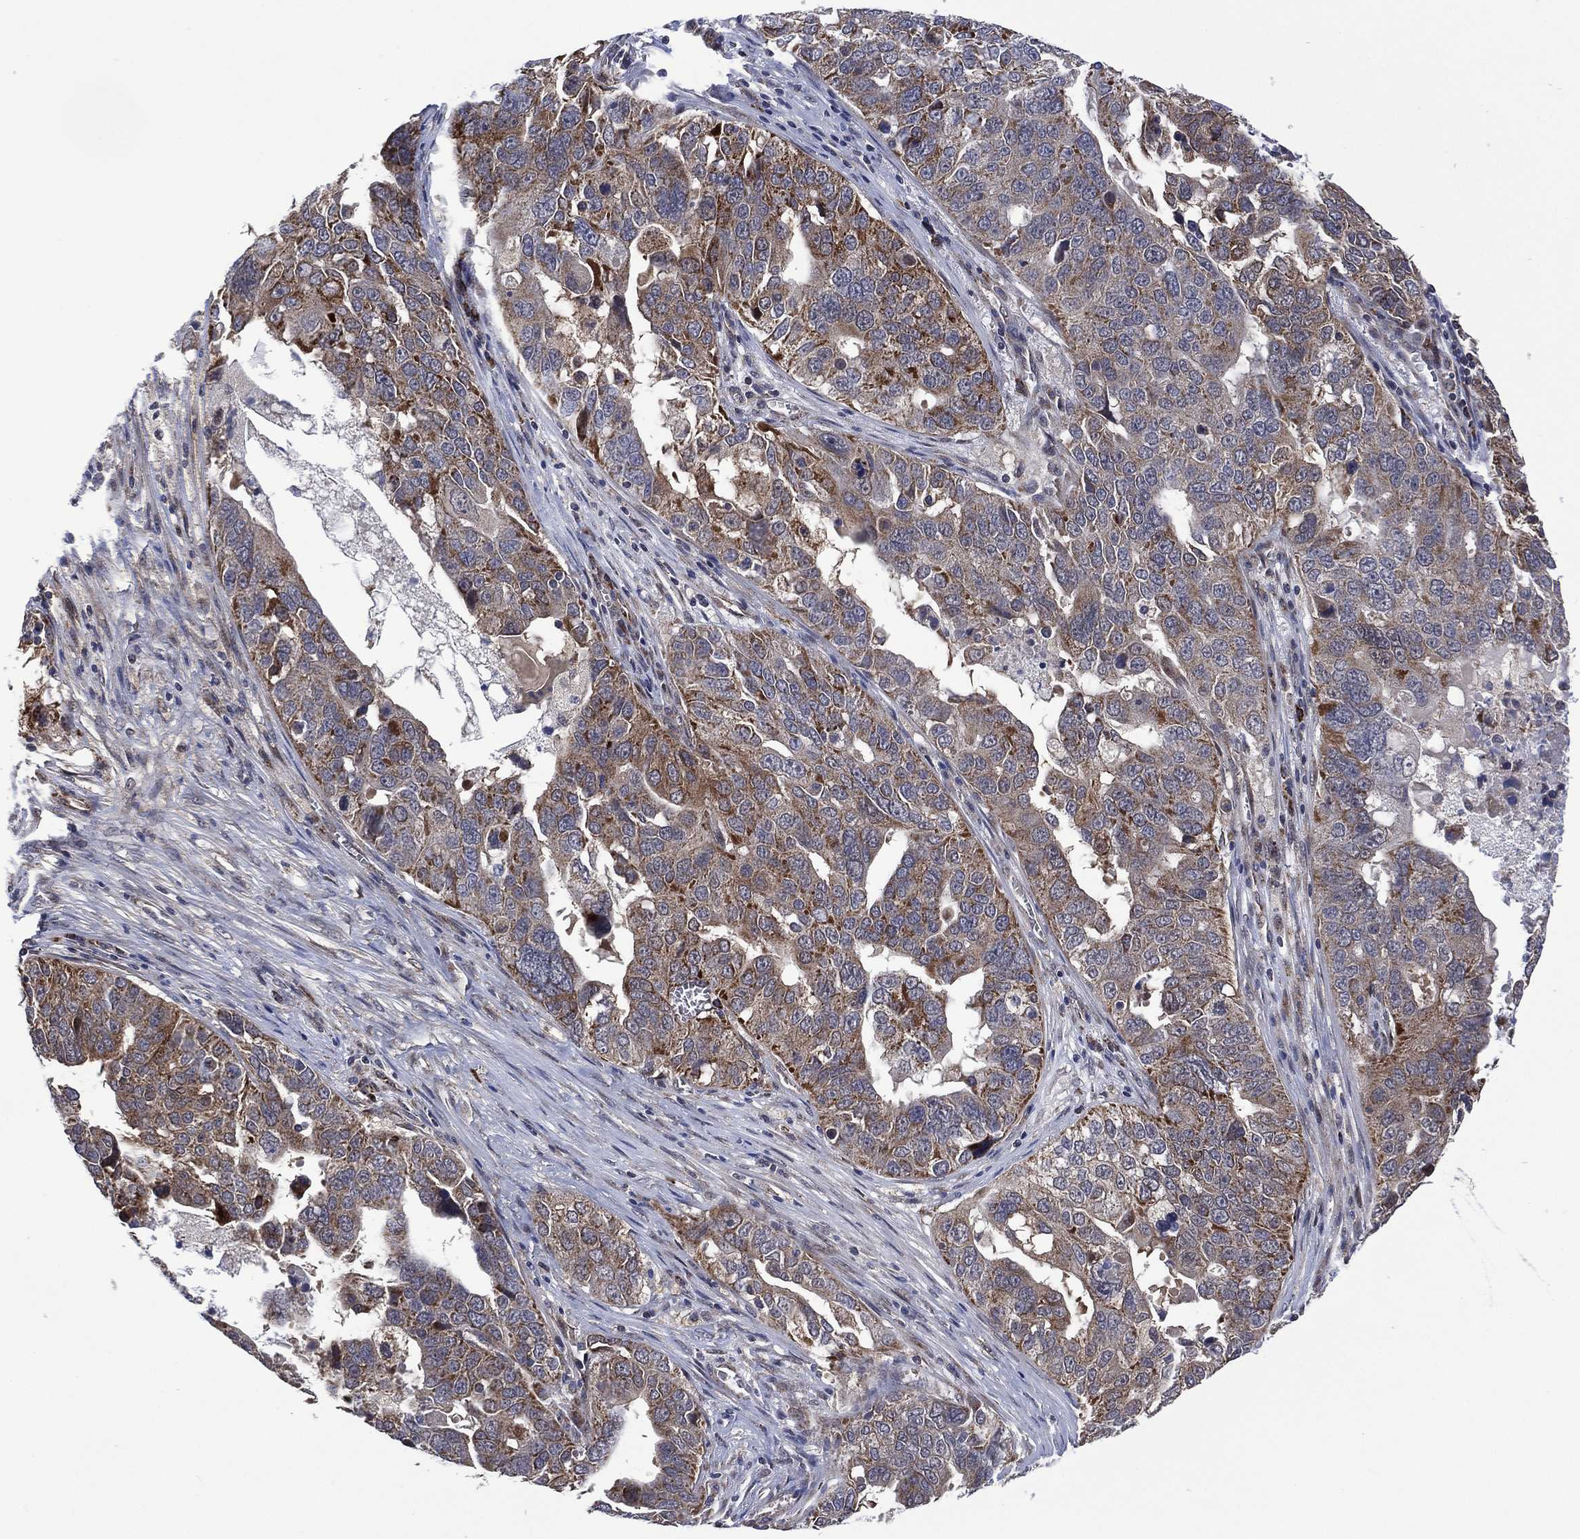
{"staining": {"intensity": "moderate", "quantity": ">75%", "location": "cytoplasmic/membranous"}, "tissue": "ovarian cancer", "cell_type": "Tumor cells", "image_type": "cancer", "snomed": [{"axis": "morphology", "description": "Carcinoma, endometroid"}, {"axis": "topography", "description": "Soft tissue"}, {"axis": "topography", "description": "Ovary"}], "caption": "Human ovarian cancer (endometroid carcinoma) stained for a protein (brown) exhibits moderate cytoplasmic/membranous positive staining in about >75% of tumor cells.", "gene": "HTD2", "patient": {"sex": "female", "age": 52}}